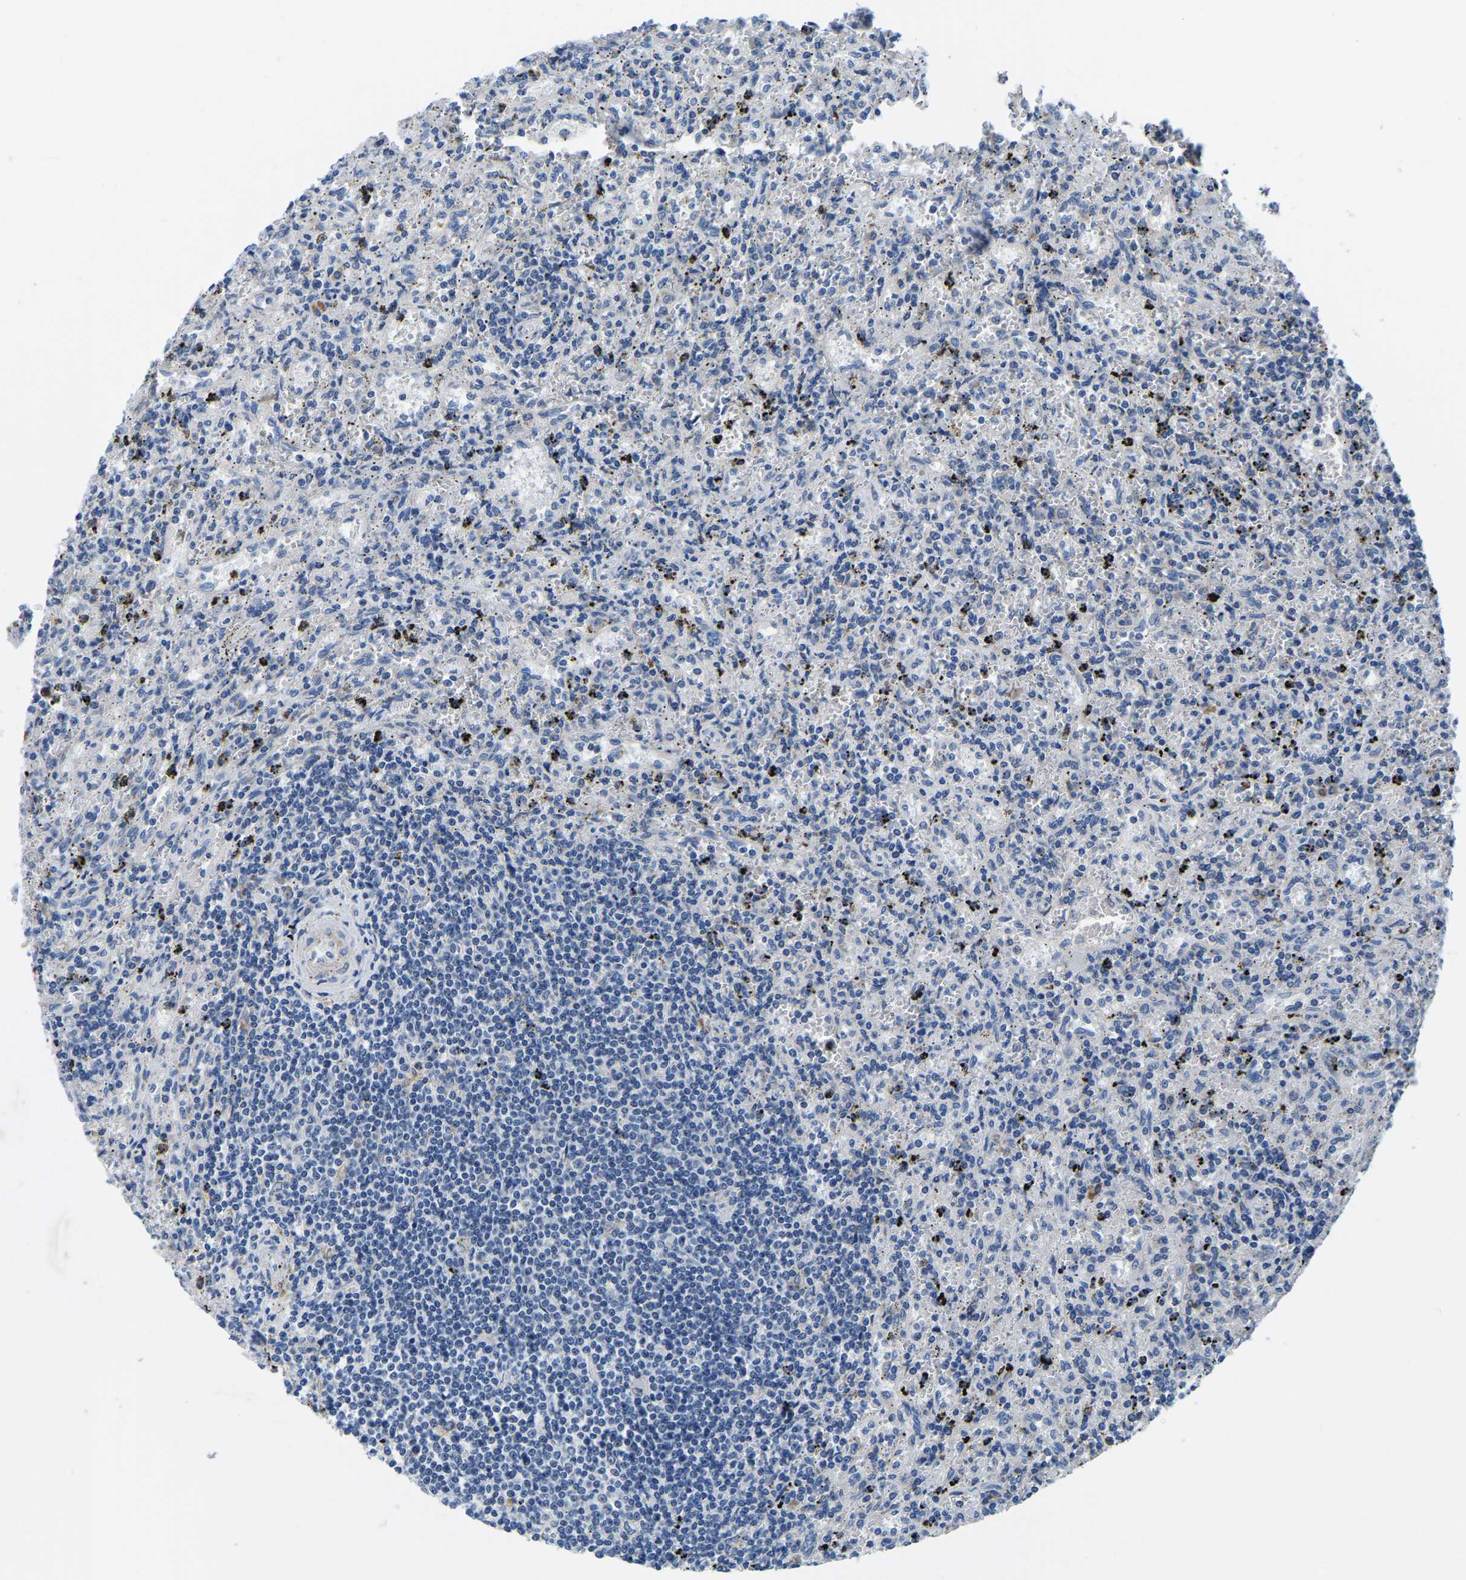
{"staining": {"intensity": "negative", "quantity": "none", "location": "none"}, "tissue": "lymphoma", "cell_type": "Tumor cells", "image_type": "cancer", "snomed": [{"axis": "morphology", "description": "Malignant lymphoma, non-Hodgkin's type, Low grade"}, {"axis": "topography", "description": "Spleen"}], "caption": "Immunohistochemical staining of low-grade malignant lymphoma, non-Hodgkin's type demonstrates no significant positivity in tumor cells.", "gene": "LIAS", "patient": {"sex": "male", "age": 76}}